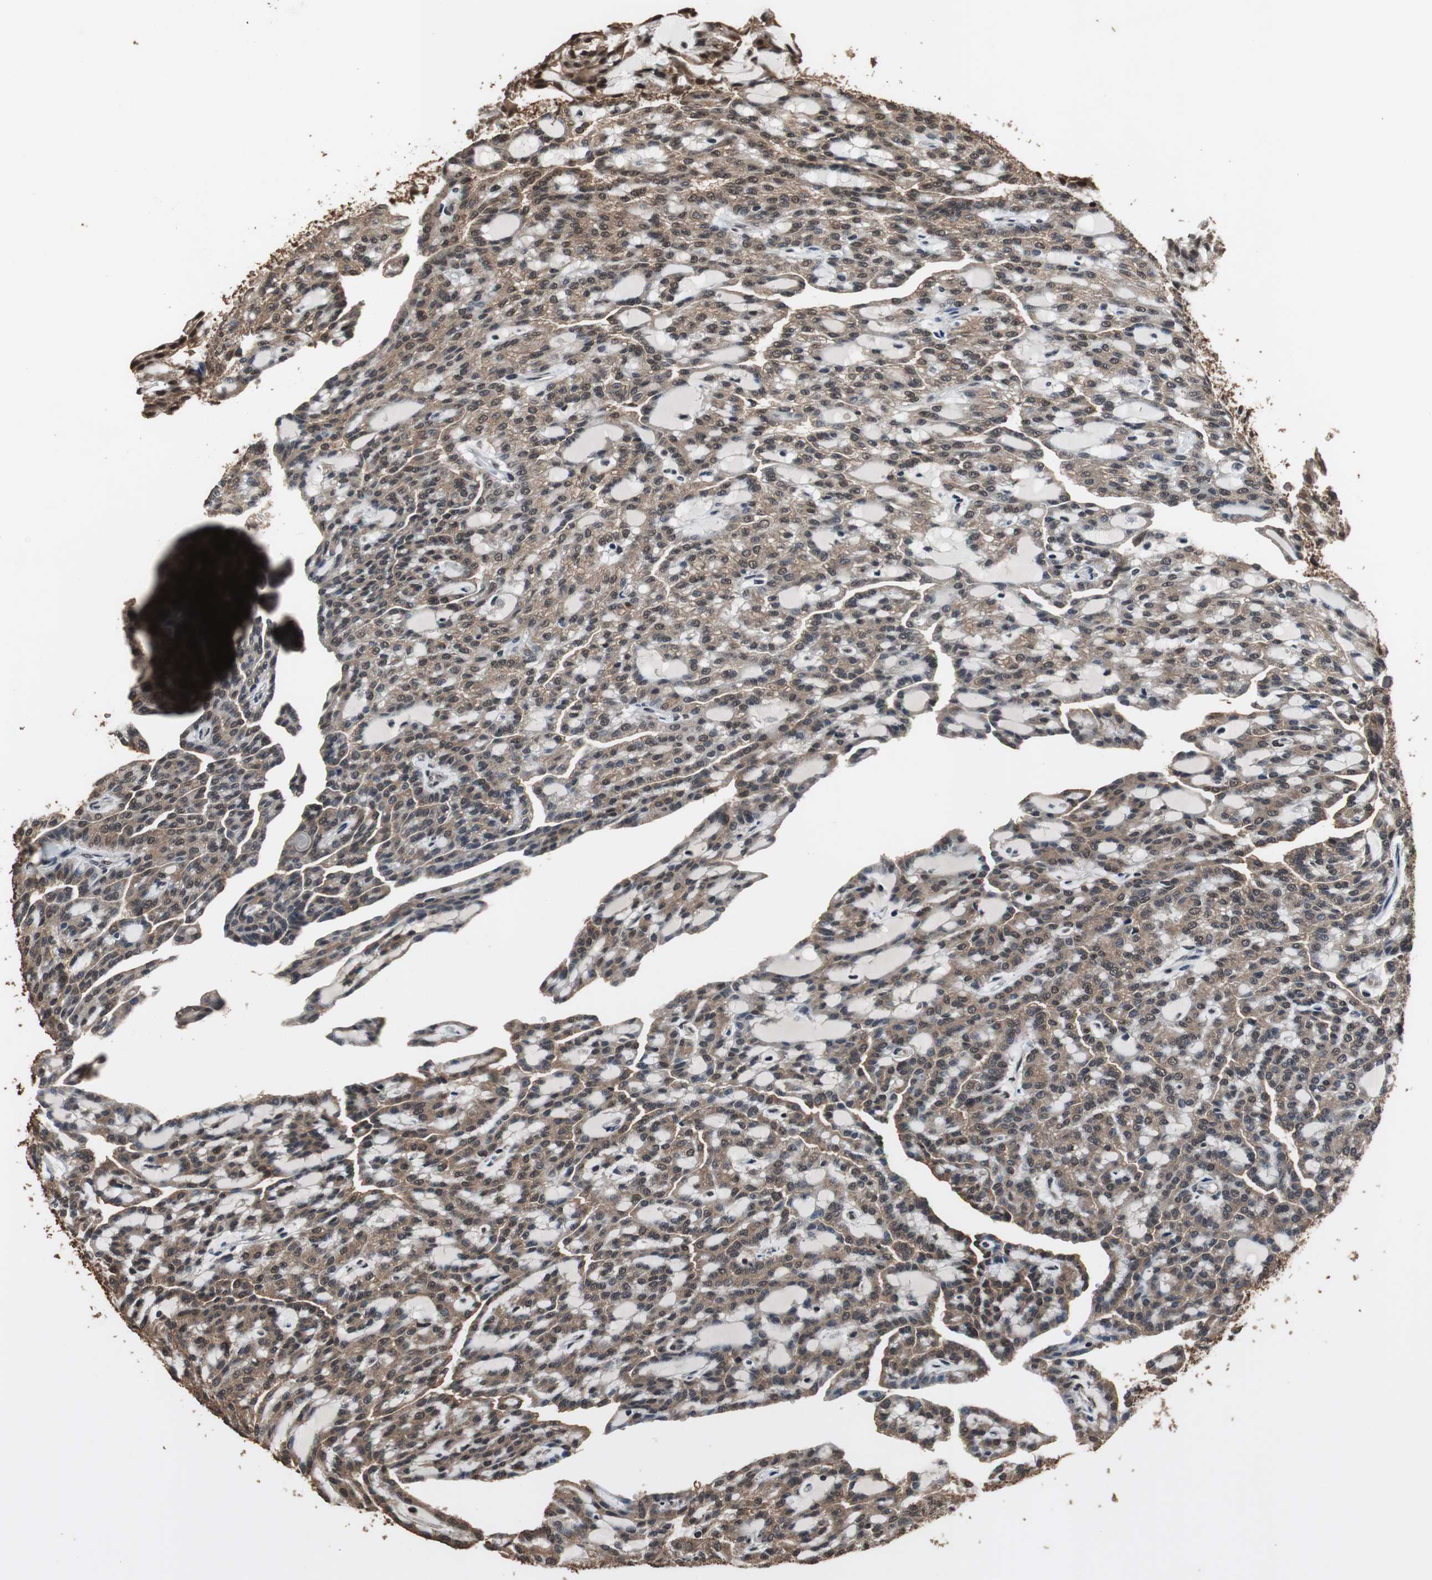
{"staining": {"intensity": "moderate", "quantity": ">75%", "location": "cytoplasmic/membranous,nuclear"}, "tissue": "renal cancer", "cell_type": "Tumor cells", "image_type": "cancer", "snomed": [{"axis": "morphology", "description": "Adenocarcinoma, NOS"}, {"axis": "topography", "description": "Kidney"}], "caption": "Renal cancer was stained to show a protein in brown. There is medium levels of moderate cytoplasmic/membranous and nuclear positivity in approximately >75% of tumor cells.", "gene": "ZNF18", "patient": {"sex": "male", "age": 63}}